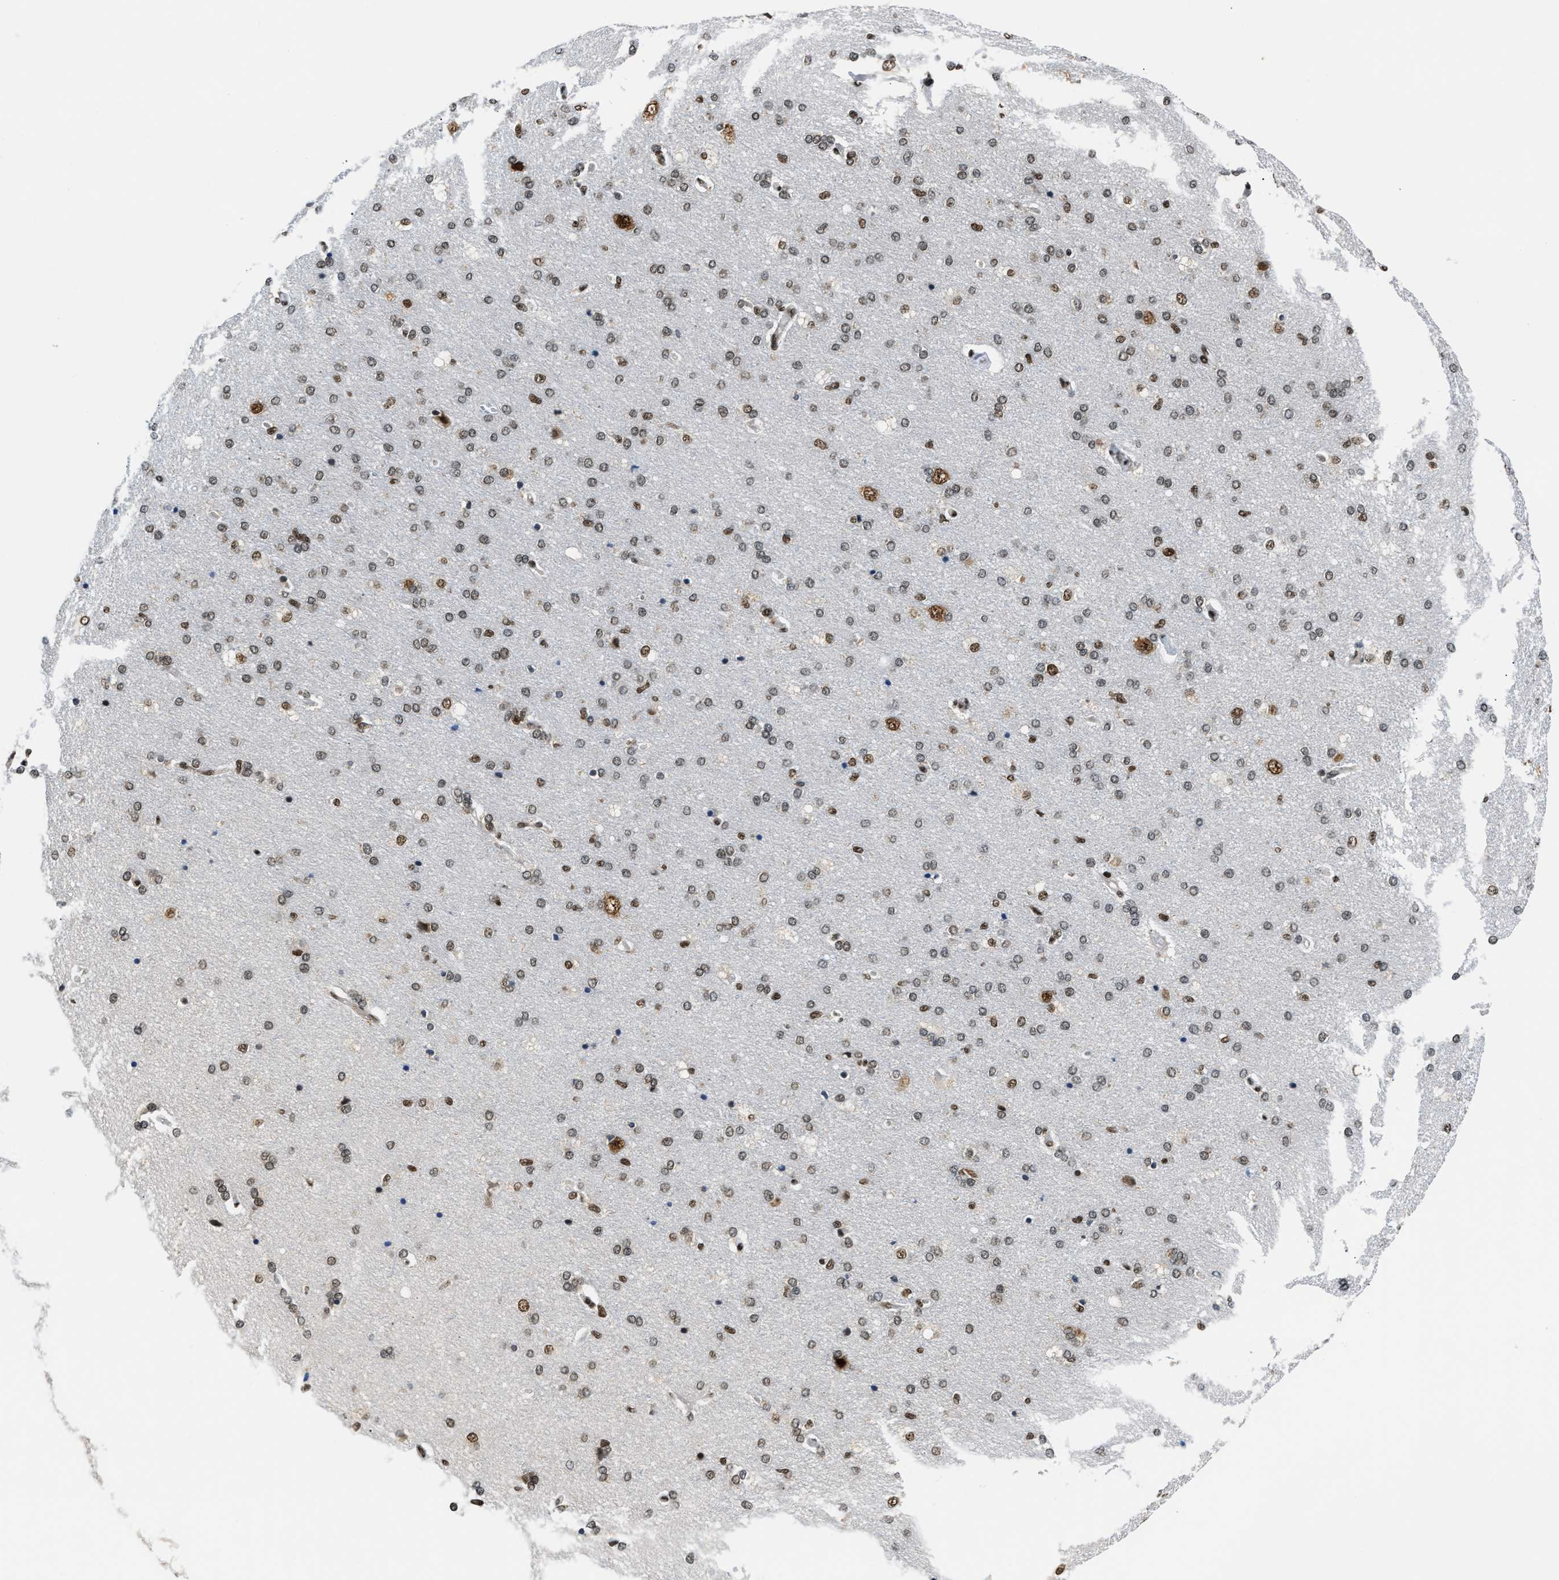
{"staining": {"intensity": "moderate", "quantity": ">75%", "location": "nuclear"}, "tissue": "cerebral cortex", "cell_type": "Endothelial cells", "image_type": "normal", "snomed": [{"axis": "morphology", "description": "Normal tissue, NOS"}, {"axis": "topography", "description": "Cerebral cortex"}], "caption": "Immunohistochemistry (IHC) image of unremarkable cerebral cortex: human cerebral cortex stained using immunohistochemistry reveals medium levels of moderate protein expression localized specifically in the nuclear of endothelial cells, appearing as a nuclear brown color.", "gene": "CCNDBP1", "patient": {"sex": "male", "age": 62}}